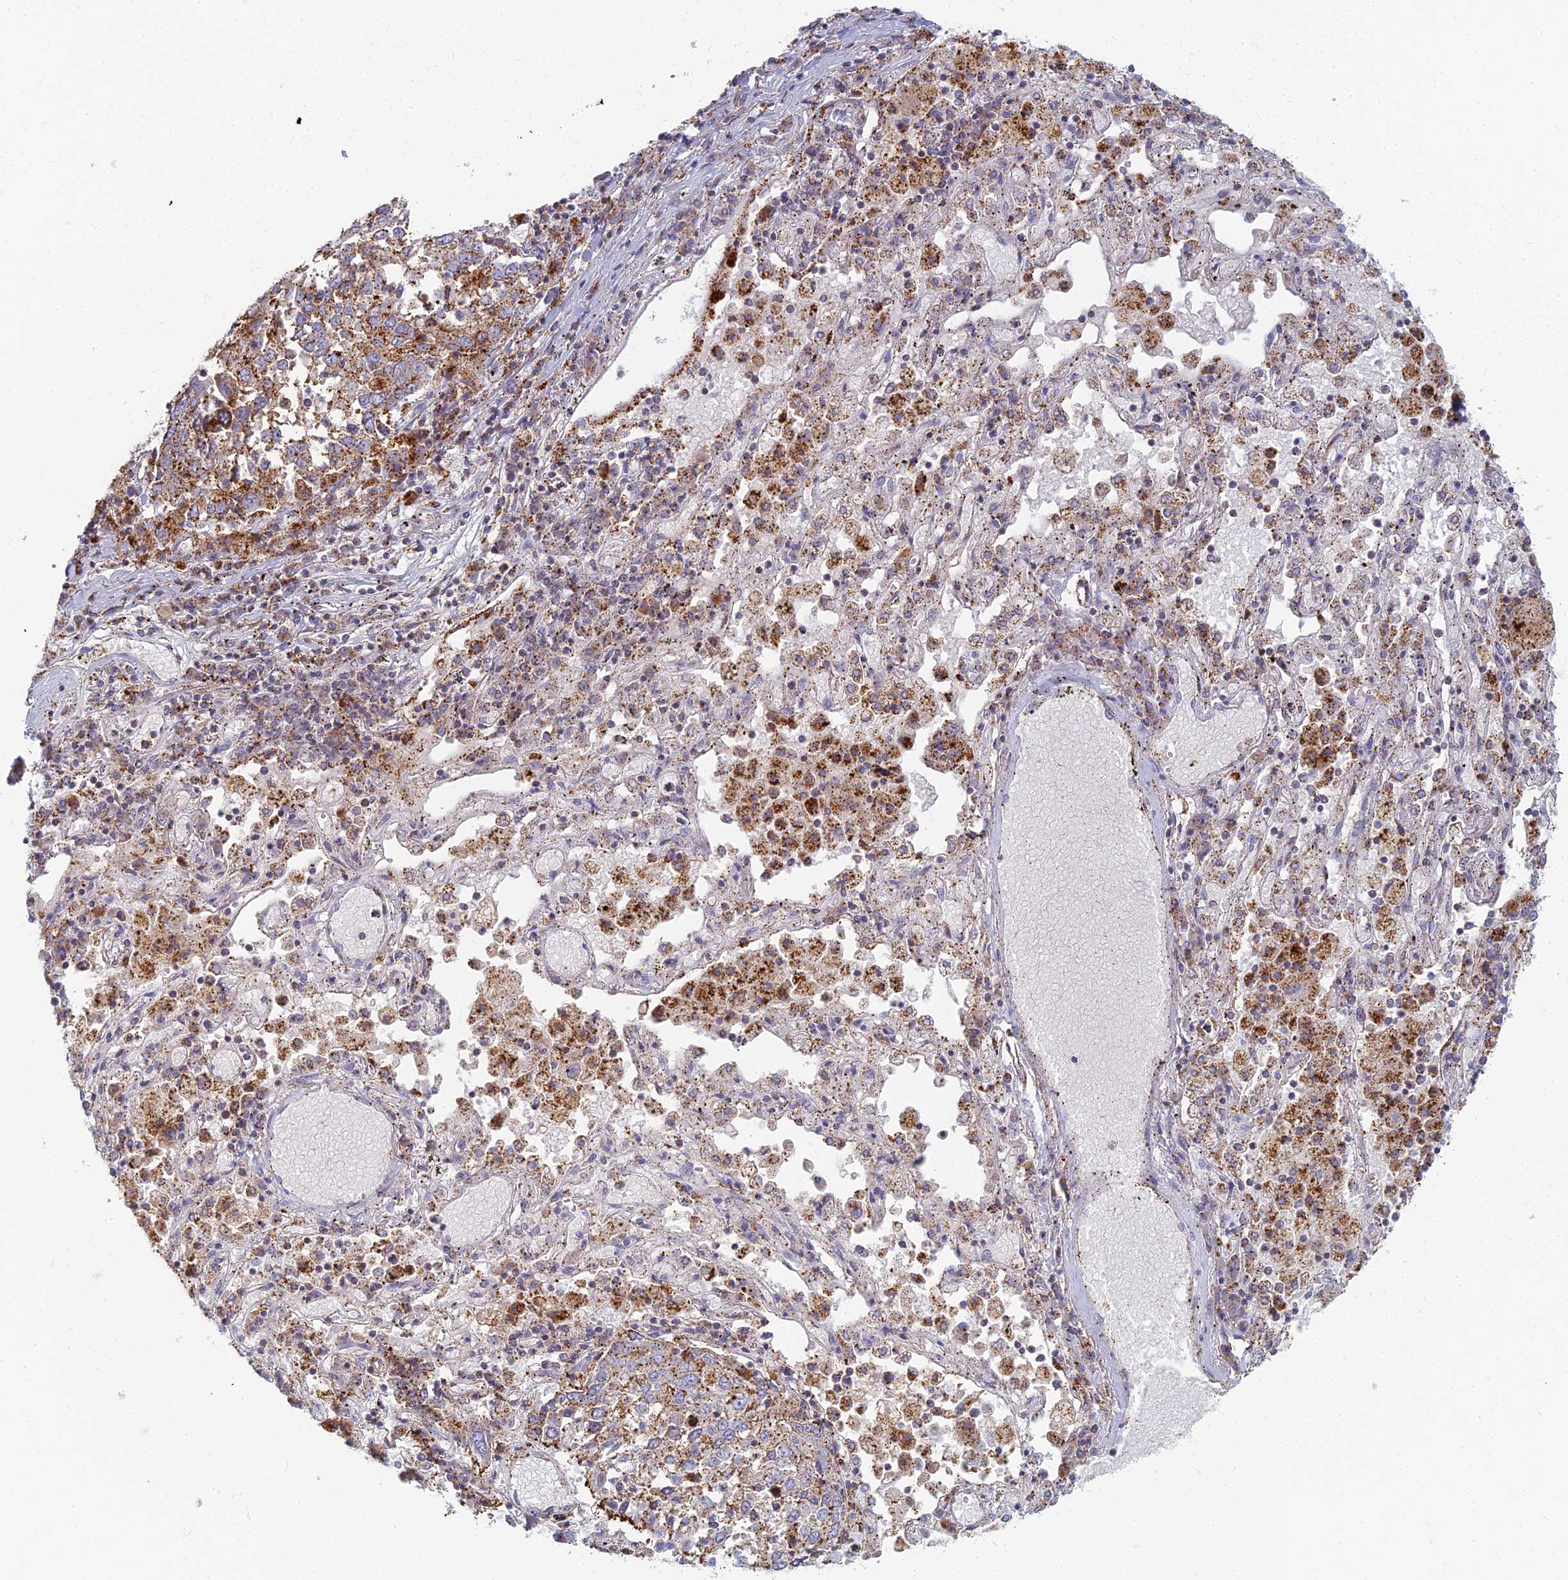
{"staining": {"intensity": "moderate", "quantity": ">75%", "location": "cytoplasmic/membranous"}, "tissue": "lung cancer", "cell_type": "Tumor cells", "image_type": "cancer", "snomed": [{"axis": "morphology", "description": "Squamous cell carcinoma, NOS"}, {"axis": "topography", "description": "Lung"}], "caption": "This is a histology image of immunohistochemistry (IHC) staining of squamous cell carcinoma (lung), which shows moderate expression in the cytoplasmic/membranous of tumor cells.", "gene": "CHMP4B", "patient": {"sex": "male", "age": 65}}